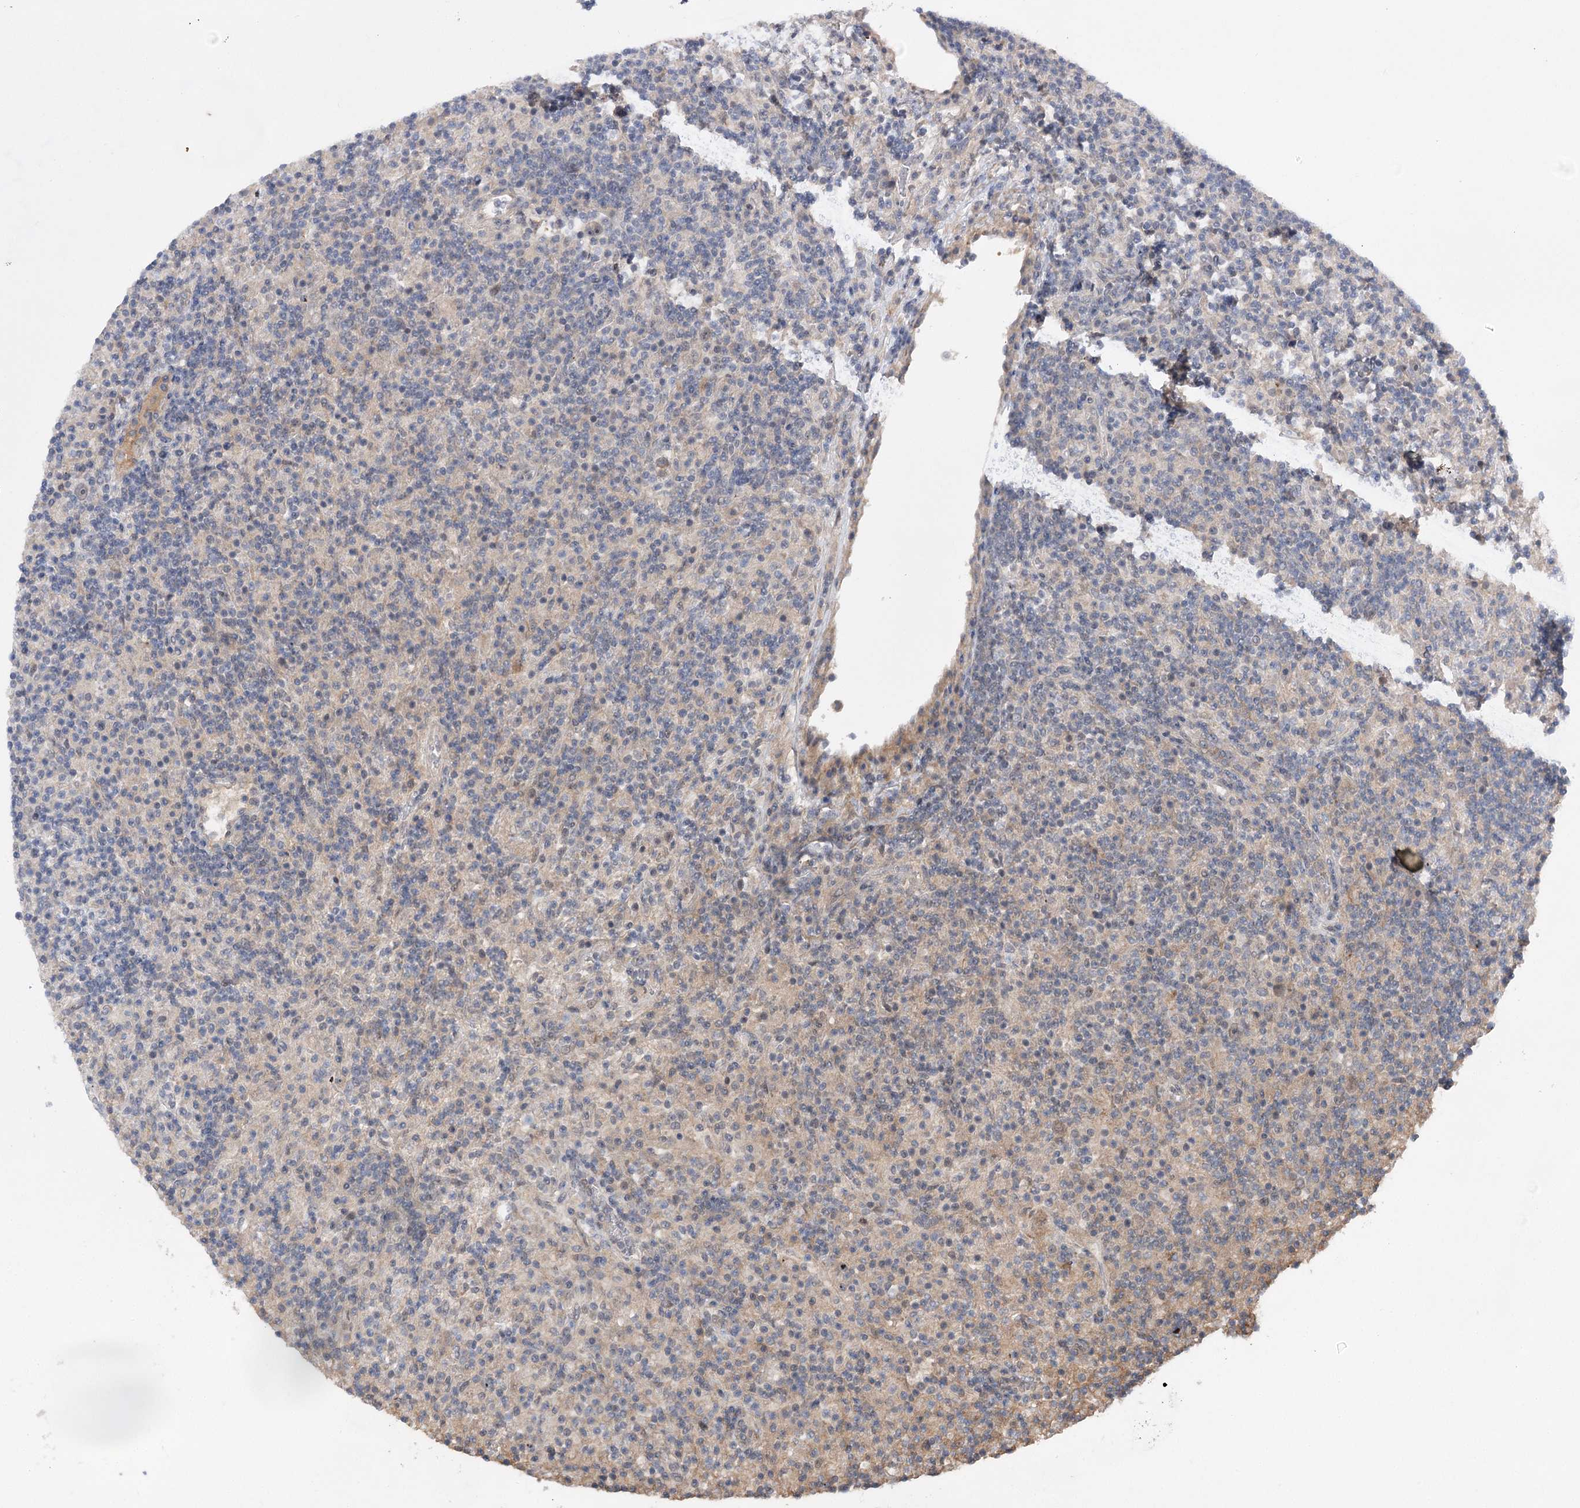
{"staining": {"intensity": "weak", "quantity": "<25%", "location": "cytoplasmic/membranous"}, "tissue": "lymphoma", "cell_type": "Tumor cells", "image_type": "cancer", "snomed": [{"axis": "morphology", "description": "Hodgkin's disease, NOS"}, {"axis": "topography", "description": "Lymph node"}], "caption": "The immunohistochemistry photomicrograph has no significant expression in tumor cells of Hodgkin's disease tissue. (DAB IHC, high magnification).", "gene": "TENM2", "patient": {"sex": "male", "age": 70}}